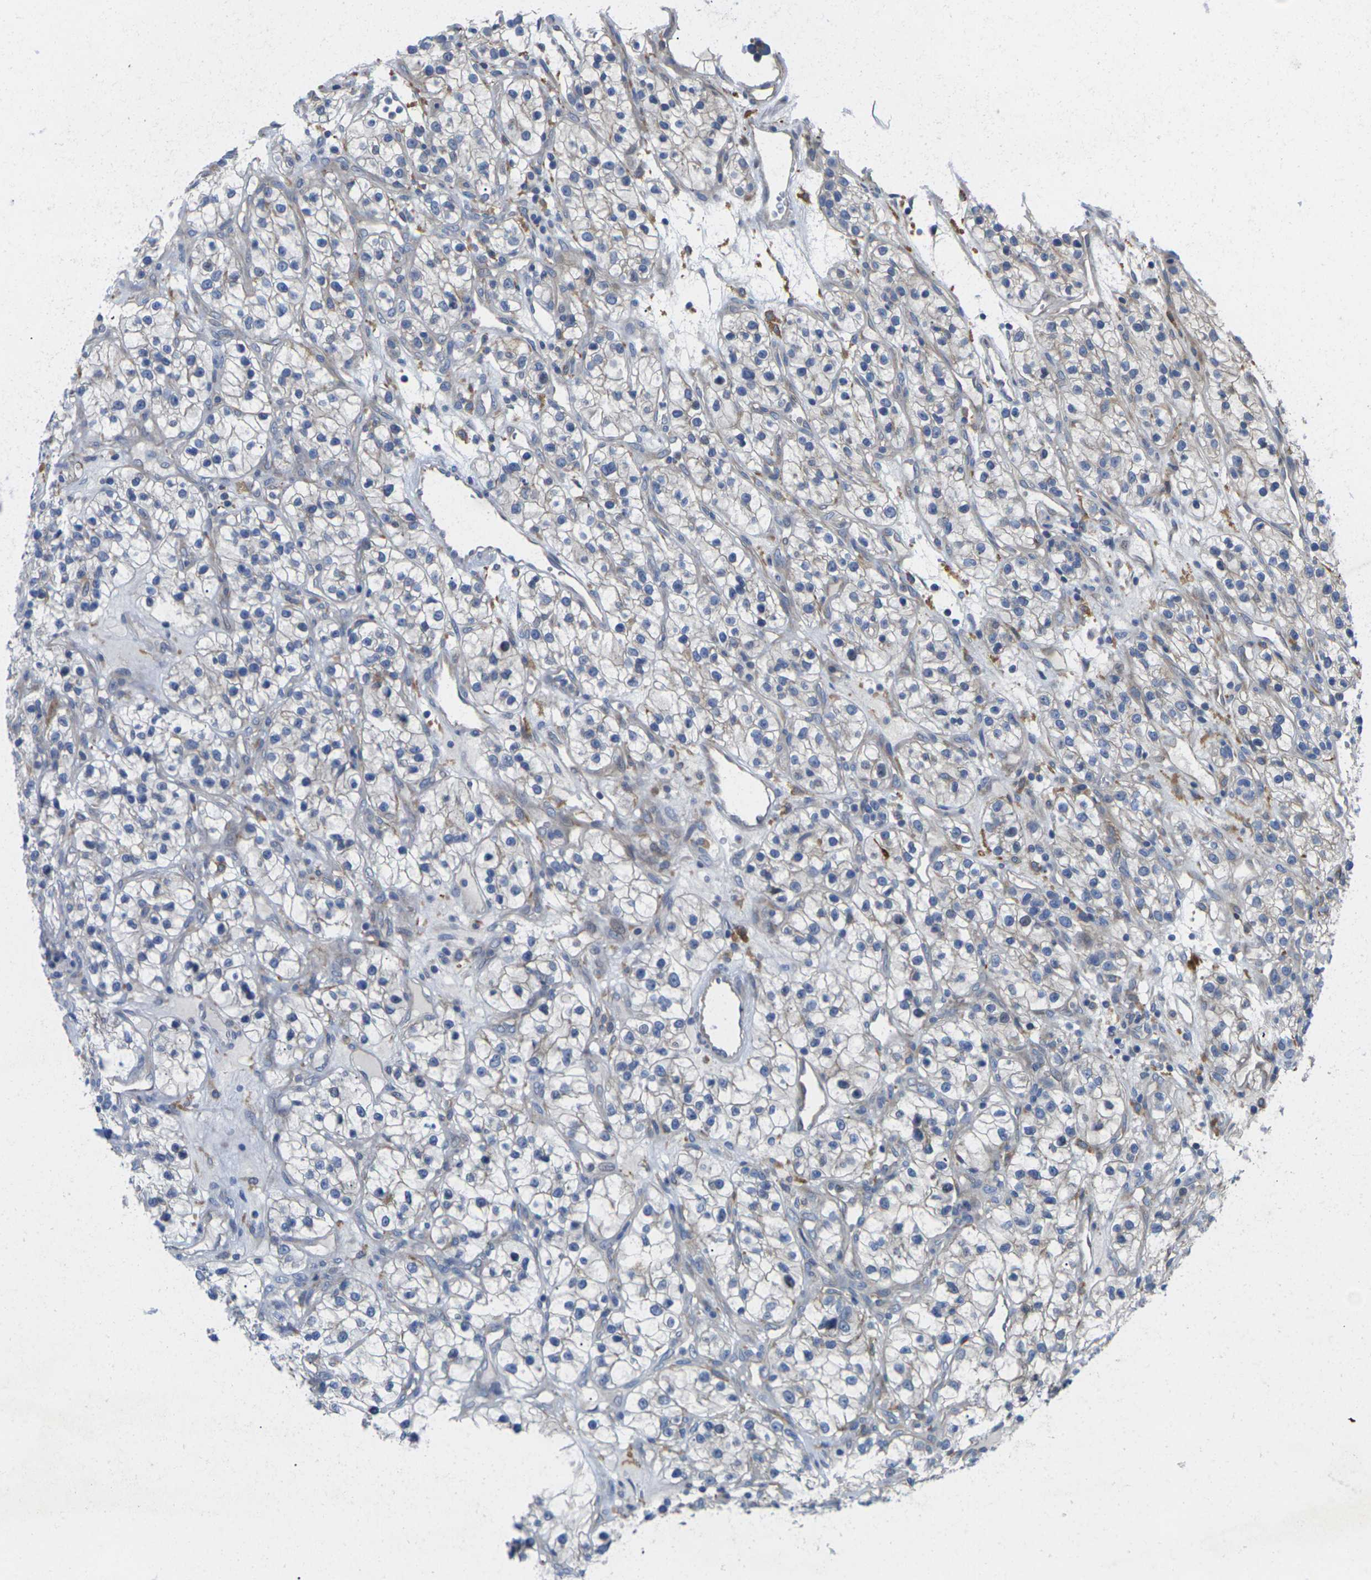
{"staining": {"intensity": "negative", "quantity": "none", "location": "none"}, "tissue": "renal cancer", "cell_type": "Tumor cells", "image_type": "cancer", "snomed": [{"axis": "morphology", "description": "Adenocarcinoma, NOS"}, {"axis": "topography", "description": "Kidney"}], "caption": "This photomicrograph is of renal adenocarcinoma stained with immunohistochemistry (IHC) to label a protein in brown with the nuclei are counter-stained blue. There is no expression in tumor cells. Nuclei are stained in blue.", "gene": "SCNN1A", "patient": {"sex": "female", "age": 57}}